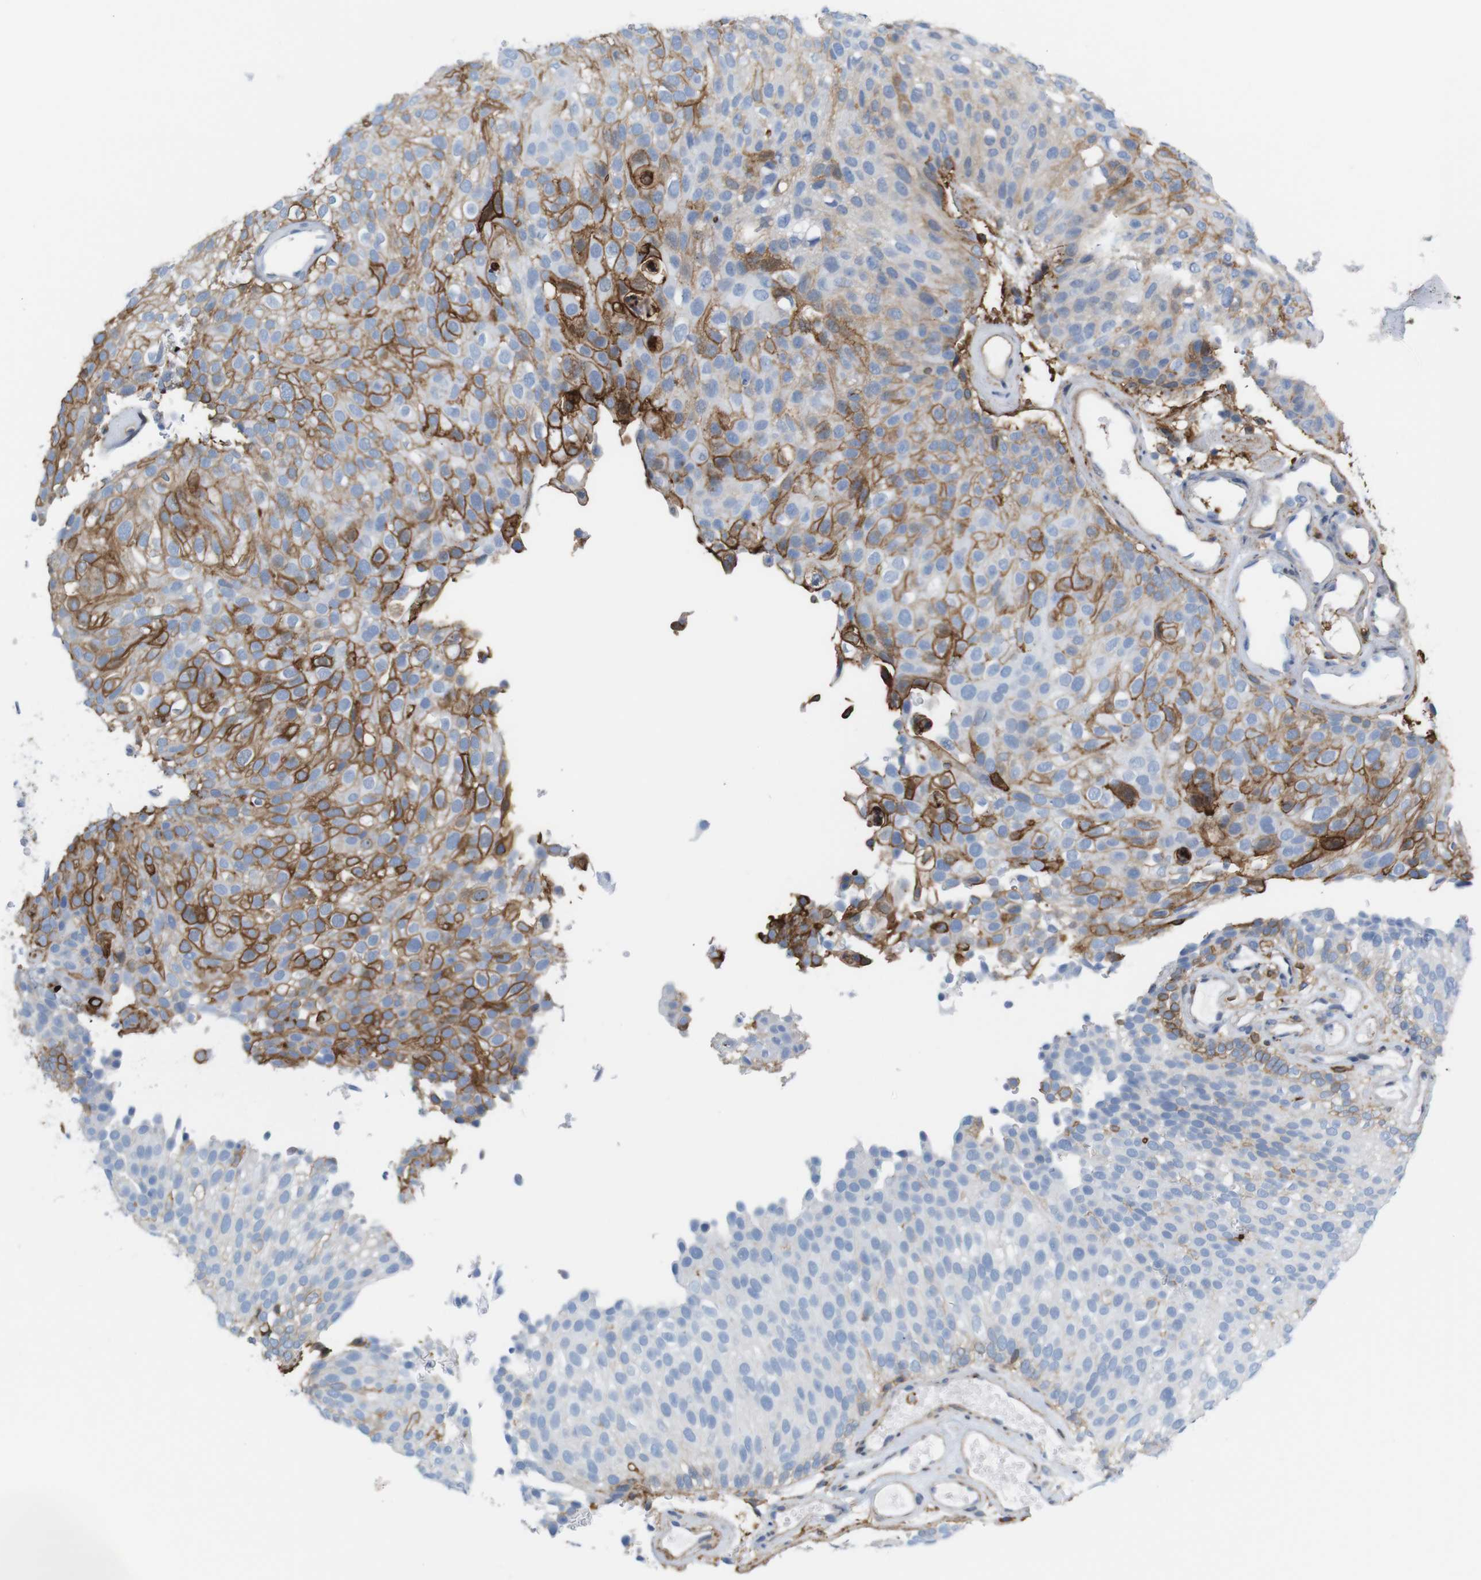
{"staining": {"intensity": "strong", "quantity": "<25%", "location": "cytoplasmic/membranous"}, "tissue": "urothelial cancer", "cell_type": "Tumor cells", "image_type": "cancer", "snomed": [{"axis": "morphology", "description": "Urothelial carcinoma, Low grade"}, {"axis": "topography", "description": "Urinary bladder"}], "caption": "Urothelial cancer stained with IHC reveals strong cytoplasmic/membranous positivity in about <25% of tumor cells.", "gene": "ANXA1", "patient": {"sex": "male", "age": 78}}